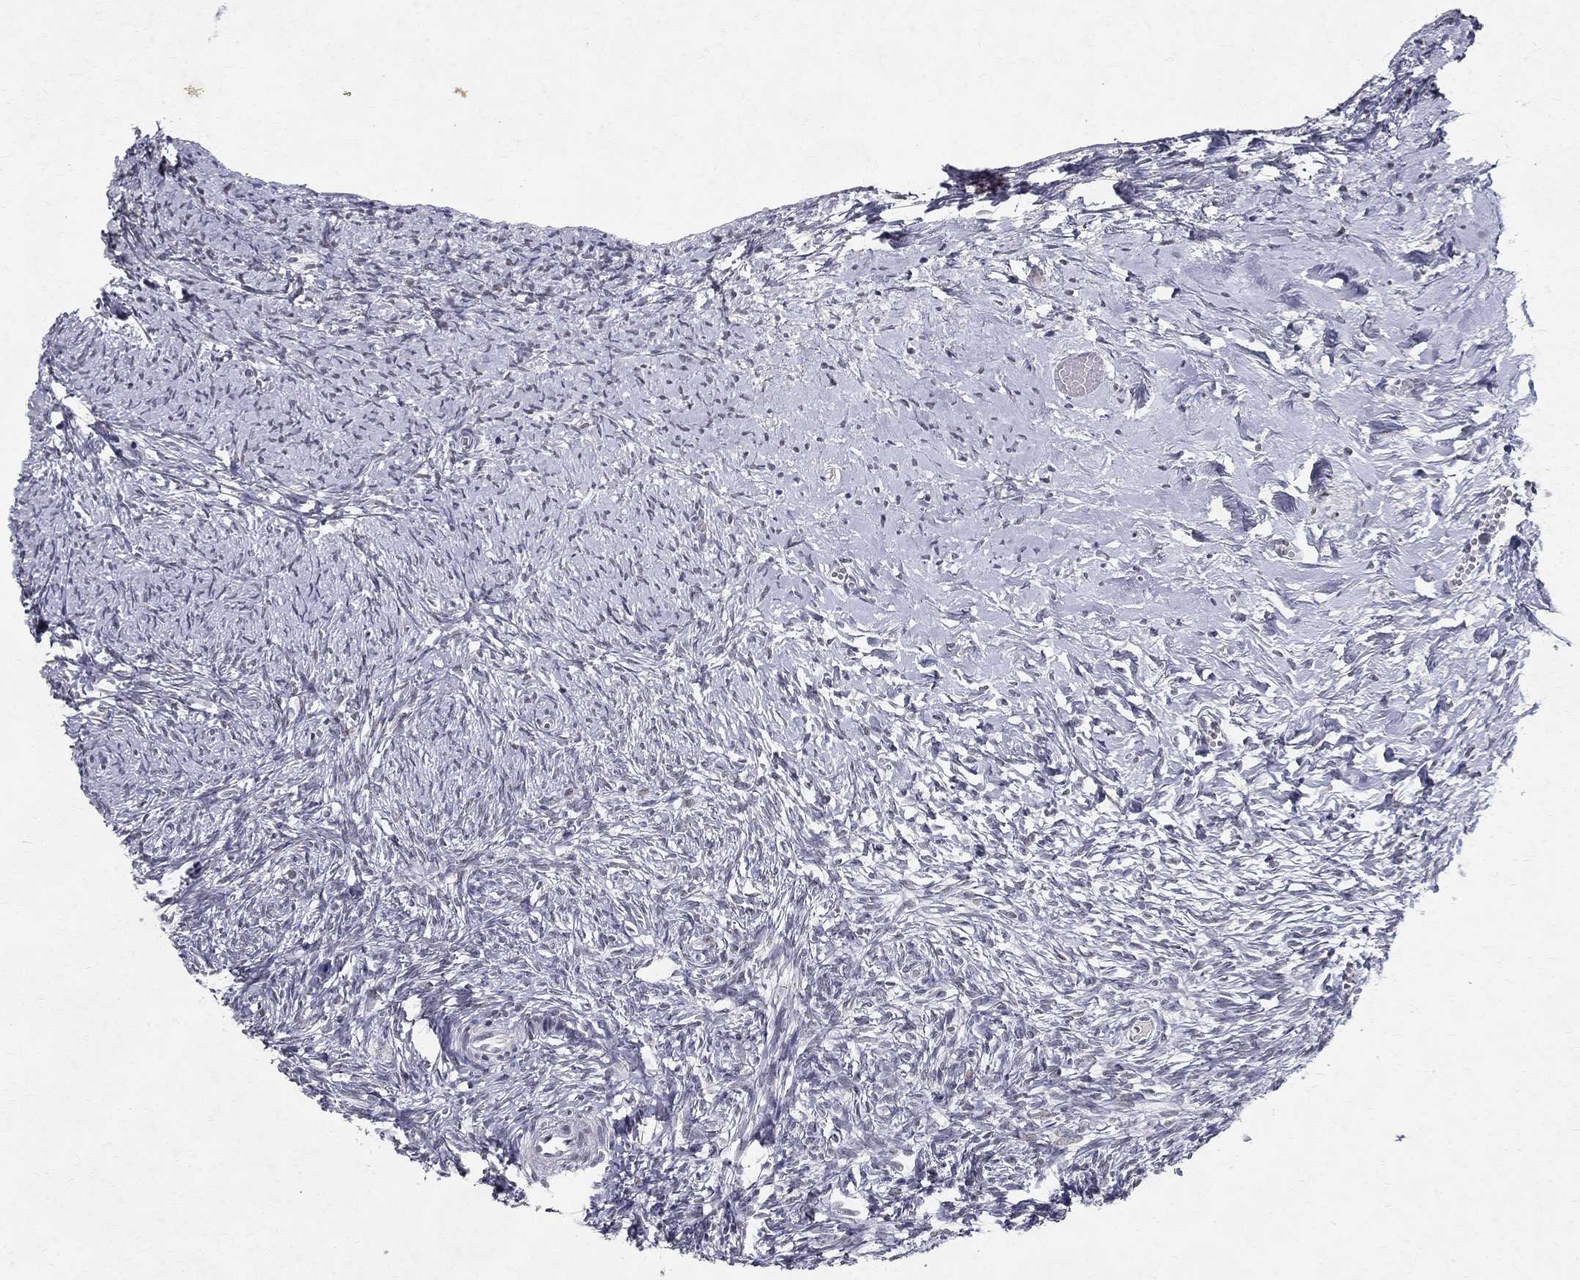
{"staining": {"intensity": "negative", "quantity": "none", "location": "none"}, "tissue": "ovary", "cell_type": "Ovarian stroma cells", "image_type": "normal", "snomed": [{"axis": "morphology", "description": "Normal tissue, NOS"}, {"axis": "topography", "description": "Ovary"}], "caption": "This is a image of immunohistochemistry (IHC) staining of unremarkable ovary, which shows no positivity in ovarian stroma cells.", "gene": "RBFOX1", "patient": {"sex": "female", "age": 43}}